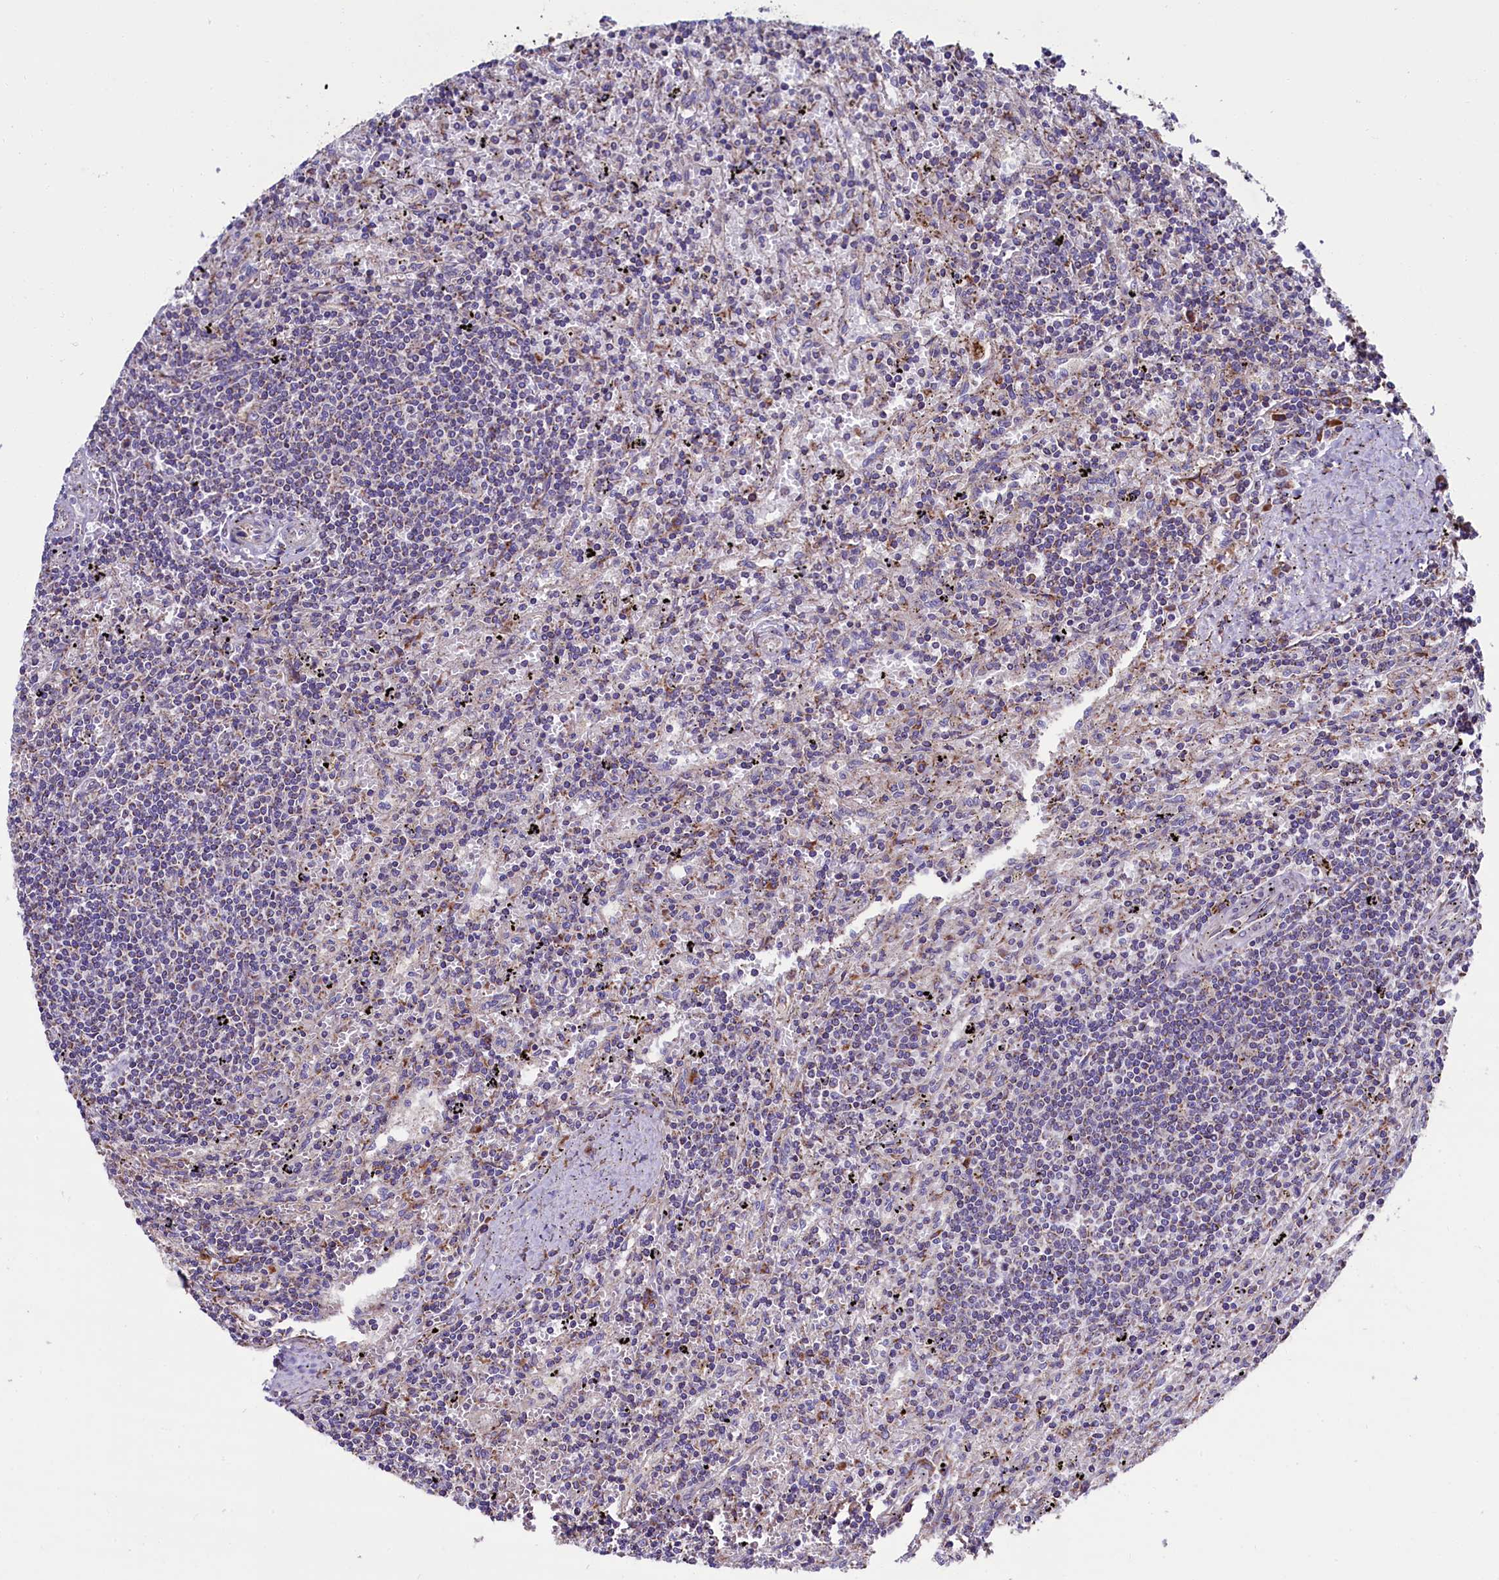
{"staining": {"intensity": "negative", "quantity": "none", "location": "none"}, "tissue": "lymphoma", "cell_type": "Tumor cells", "image_type": "cancer", "snomed": [{"axis": "morphology", "description": "Malignant lymphoma, non-Hodgkin's type, Low grade"}, {"axis": "topography", "description": "Spleen"}], "caption": "Protein analysis of lymphoma shows no significant positivity in tumor cells.", "gene": "ZSWIM1", "patient": {"sex": "male", "age": 76}}